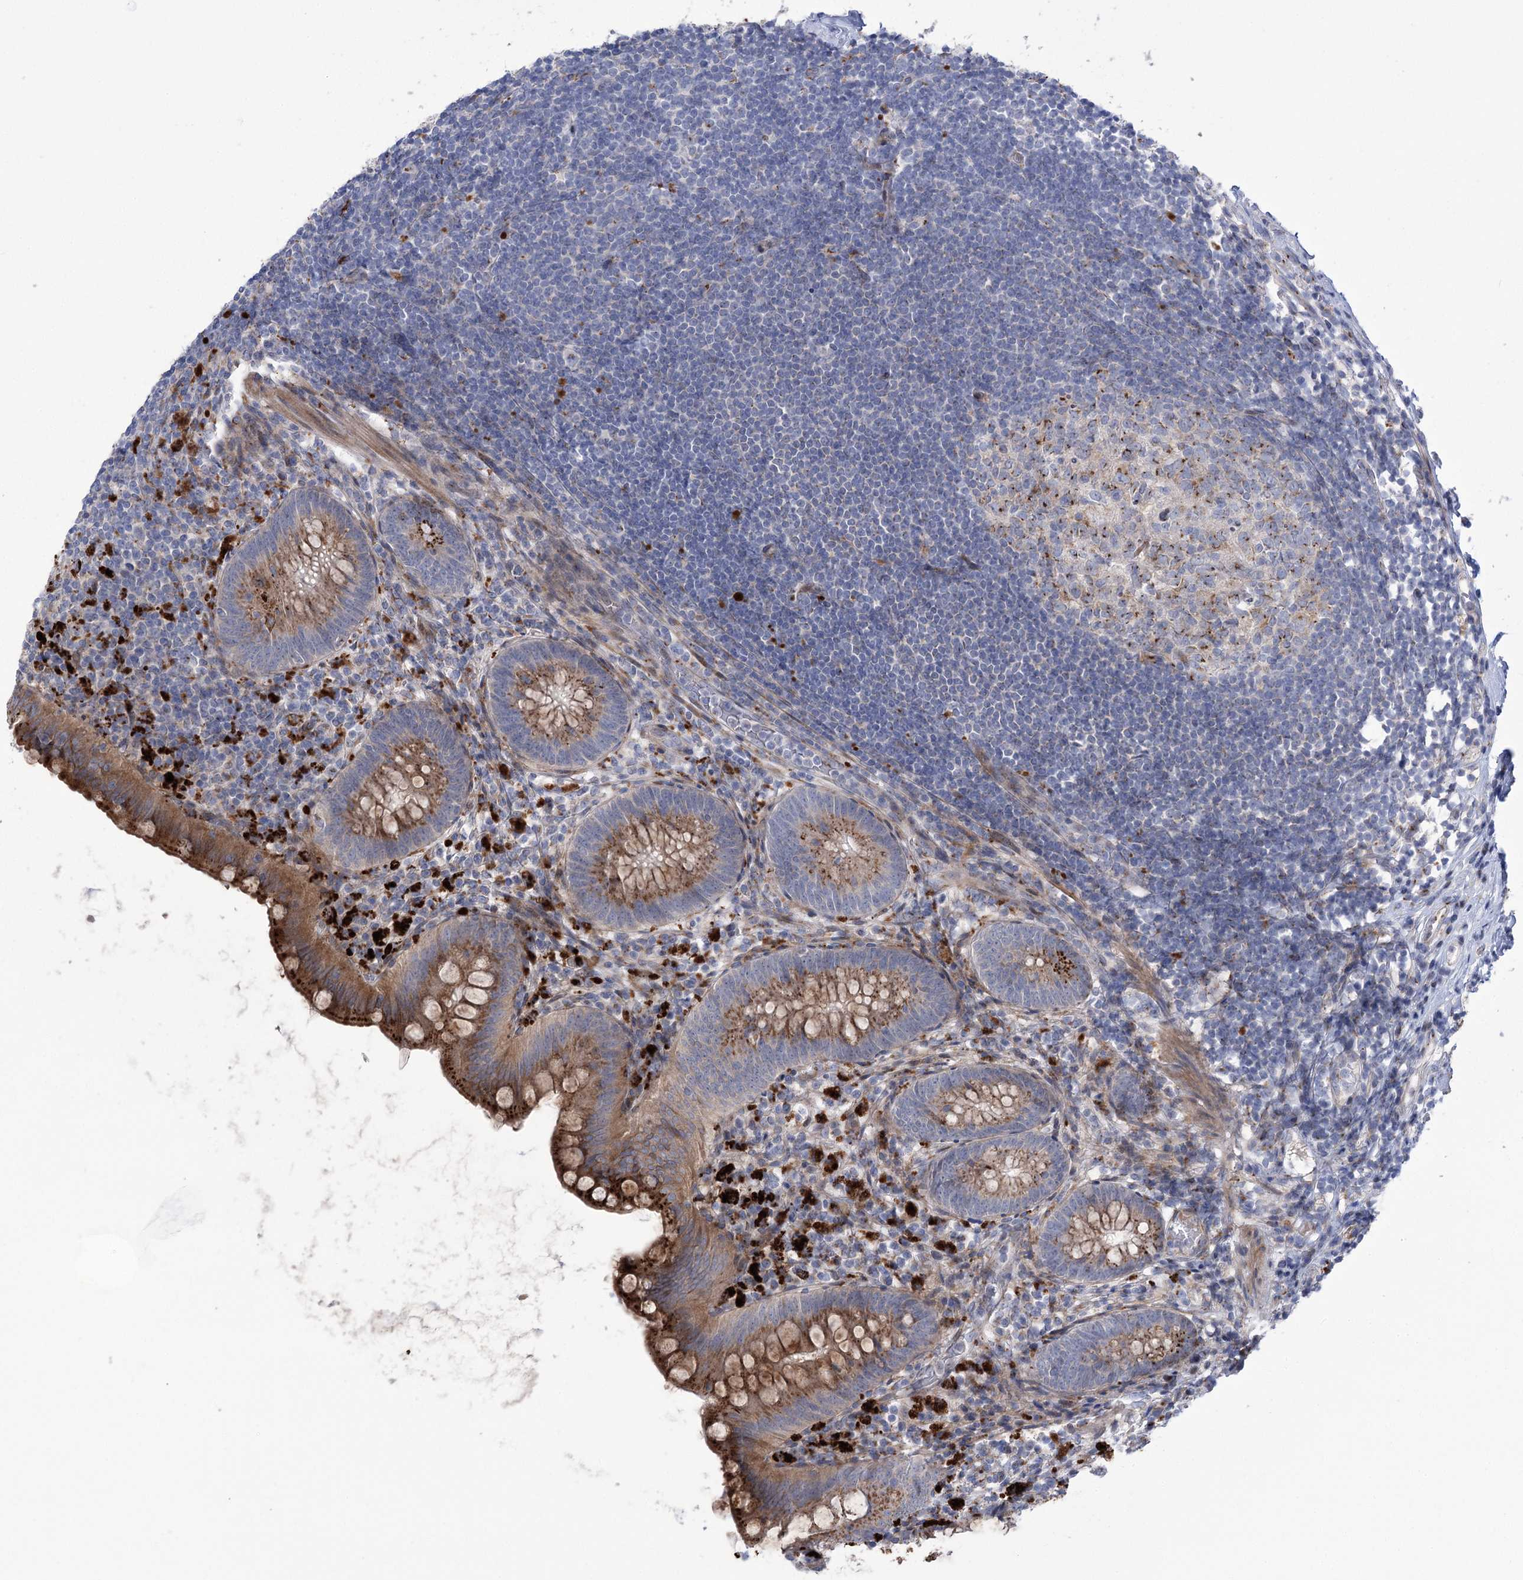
{"staining": {"intensity": "moderate", "quantity": ">75%", "location": "cytoplasmic/membranous"}, "tissue": "appendix", "cell_type": "Glandular cells", "image_type": "normal", "snomed": [{"axis": "morphology", "description": "Normal tissue, NOS"}, {"axis": "topography", "description": "Appendix"}], "caption": "Brown immunohistochemical staining in normal human appendix reveals moderate cytoplasmic/membranous staining in approximately >75% of glandular cells.", "gene": "NME7", "patient": {"sex": "female", "age": 62}}